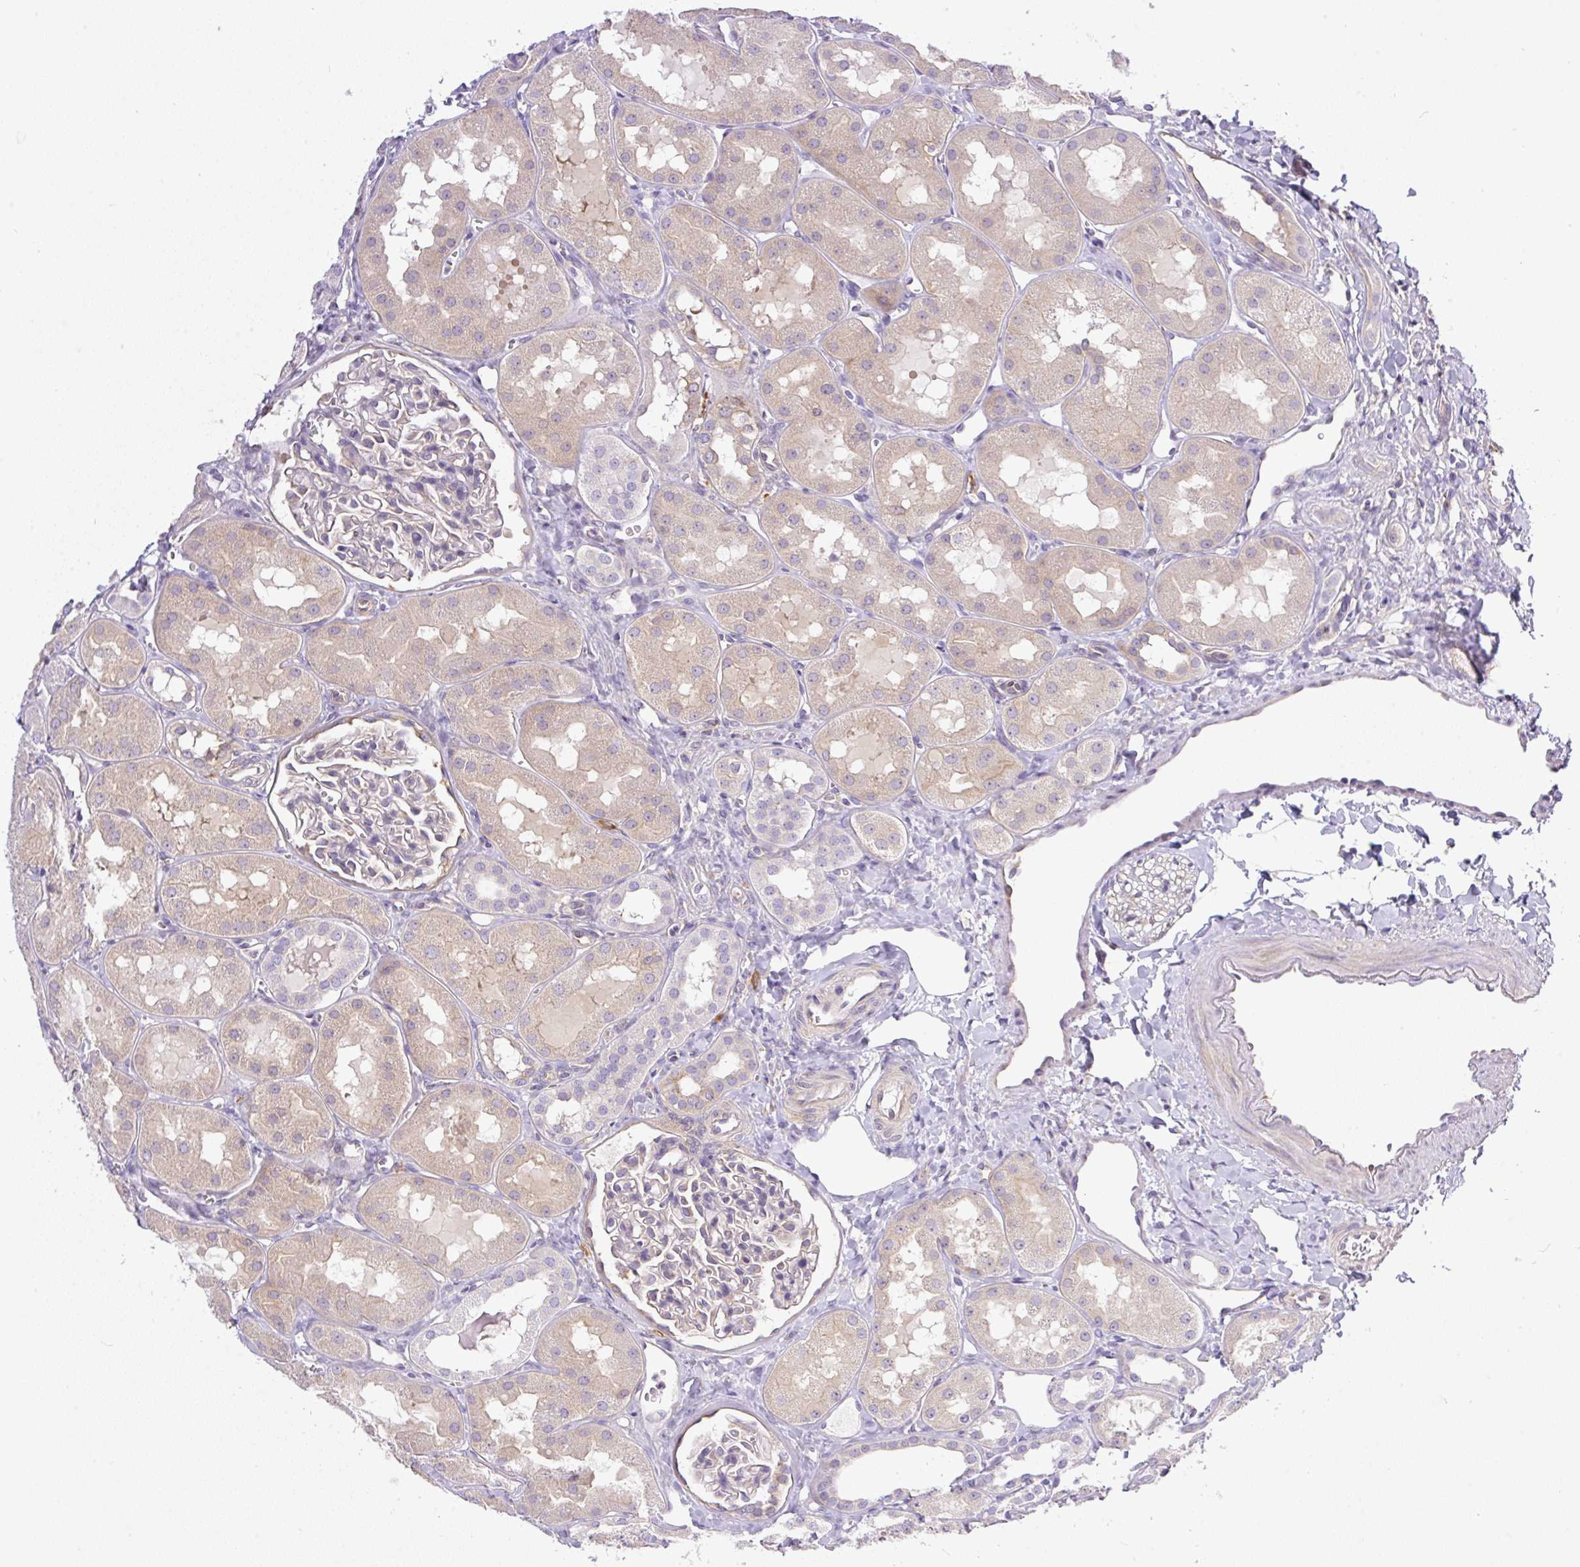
{"staining": {"intensity": "negative", "quantity": "none", "location": "none"}, "tissue": "kidney", "cell_type": "Cells in glomeruli", "image_type": "normal", "snomed": [{"axis": "morphology", "description": "Normal tissue, NOS"}, {"axis": "topography", "description": "Kidney"}, {"axis": "topography", "description": "Urinary bladder"}], "caption": "DAB immunohistochemical staining of unremarkable human kidney exhibits no significant expression in cells in glomeruli. The staining is performed using DAB (3,3'-diaminobenzidine) brown chromogen with nuclei counter-stained in using hematoxylin.", "gene": "CAMK2A", "patient": {"sex": "male", "age": 16}}